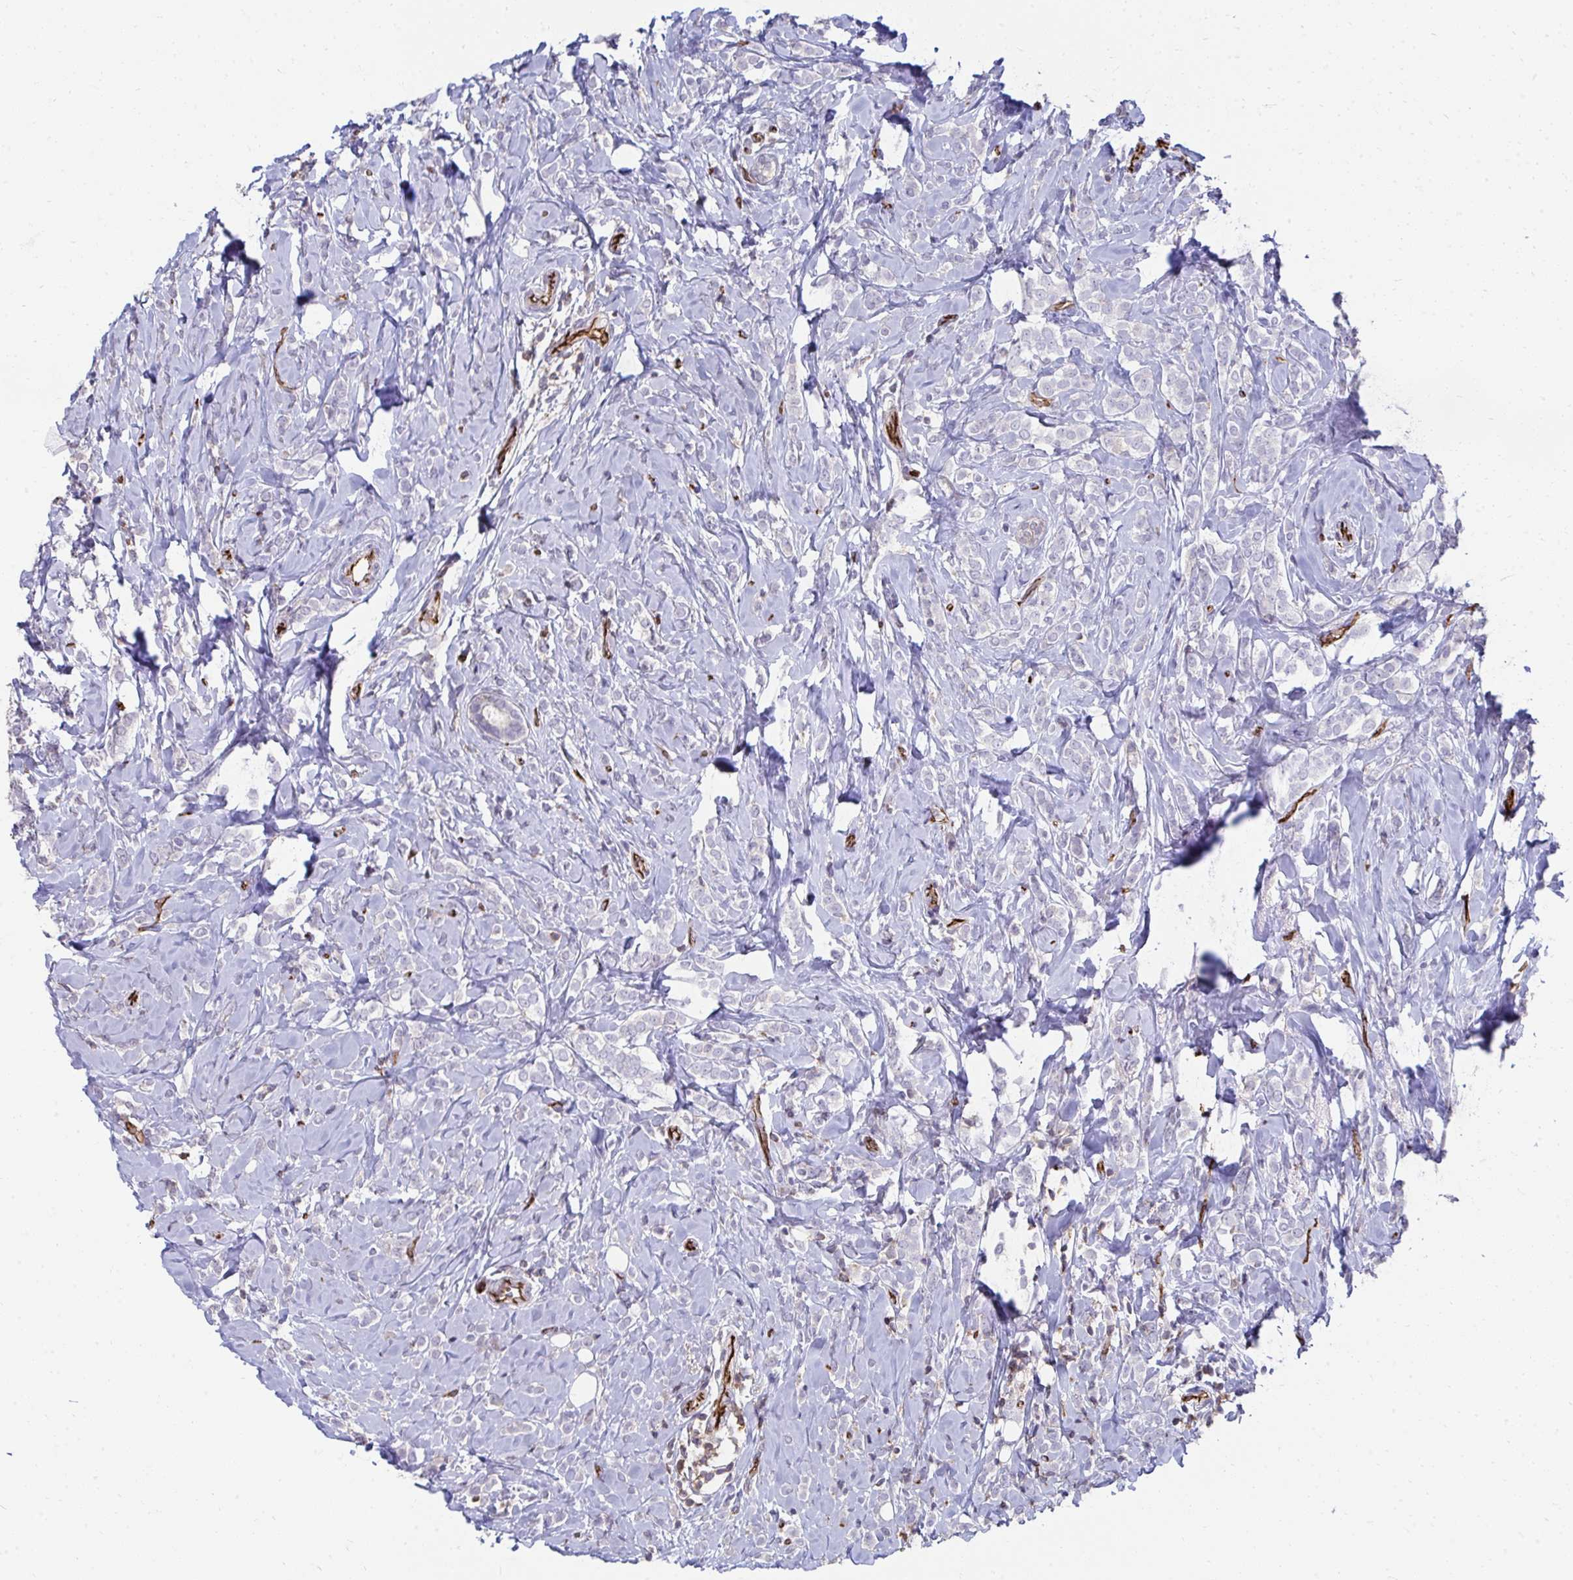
{"staining": {"intensity": "negative", "quantity": "none", "location": "none"}, "tissue": "breast cancer", "cell_type": "Tumor cells", "image_type": "cancer", "snomed": [{"axis": "morphology", "description": "Lobular carcinoma"}, {"axis": "topography", "description": "Breast"}], "caption": "Tumor cells are negative for brown protein staining in lobular carcinoma (breast).", "gene": "FOXN3", "patient": {"sex": "female", "age": 49}}